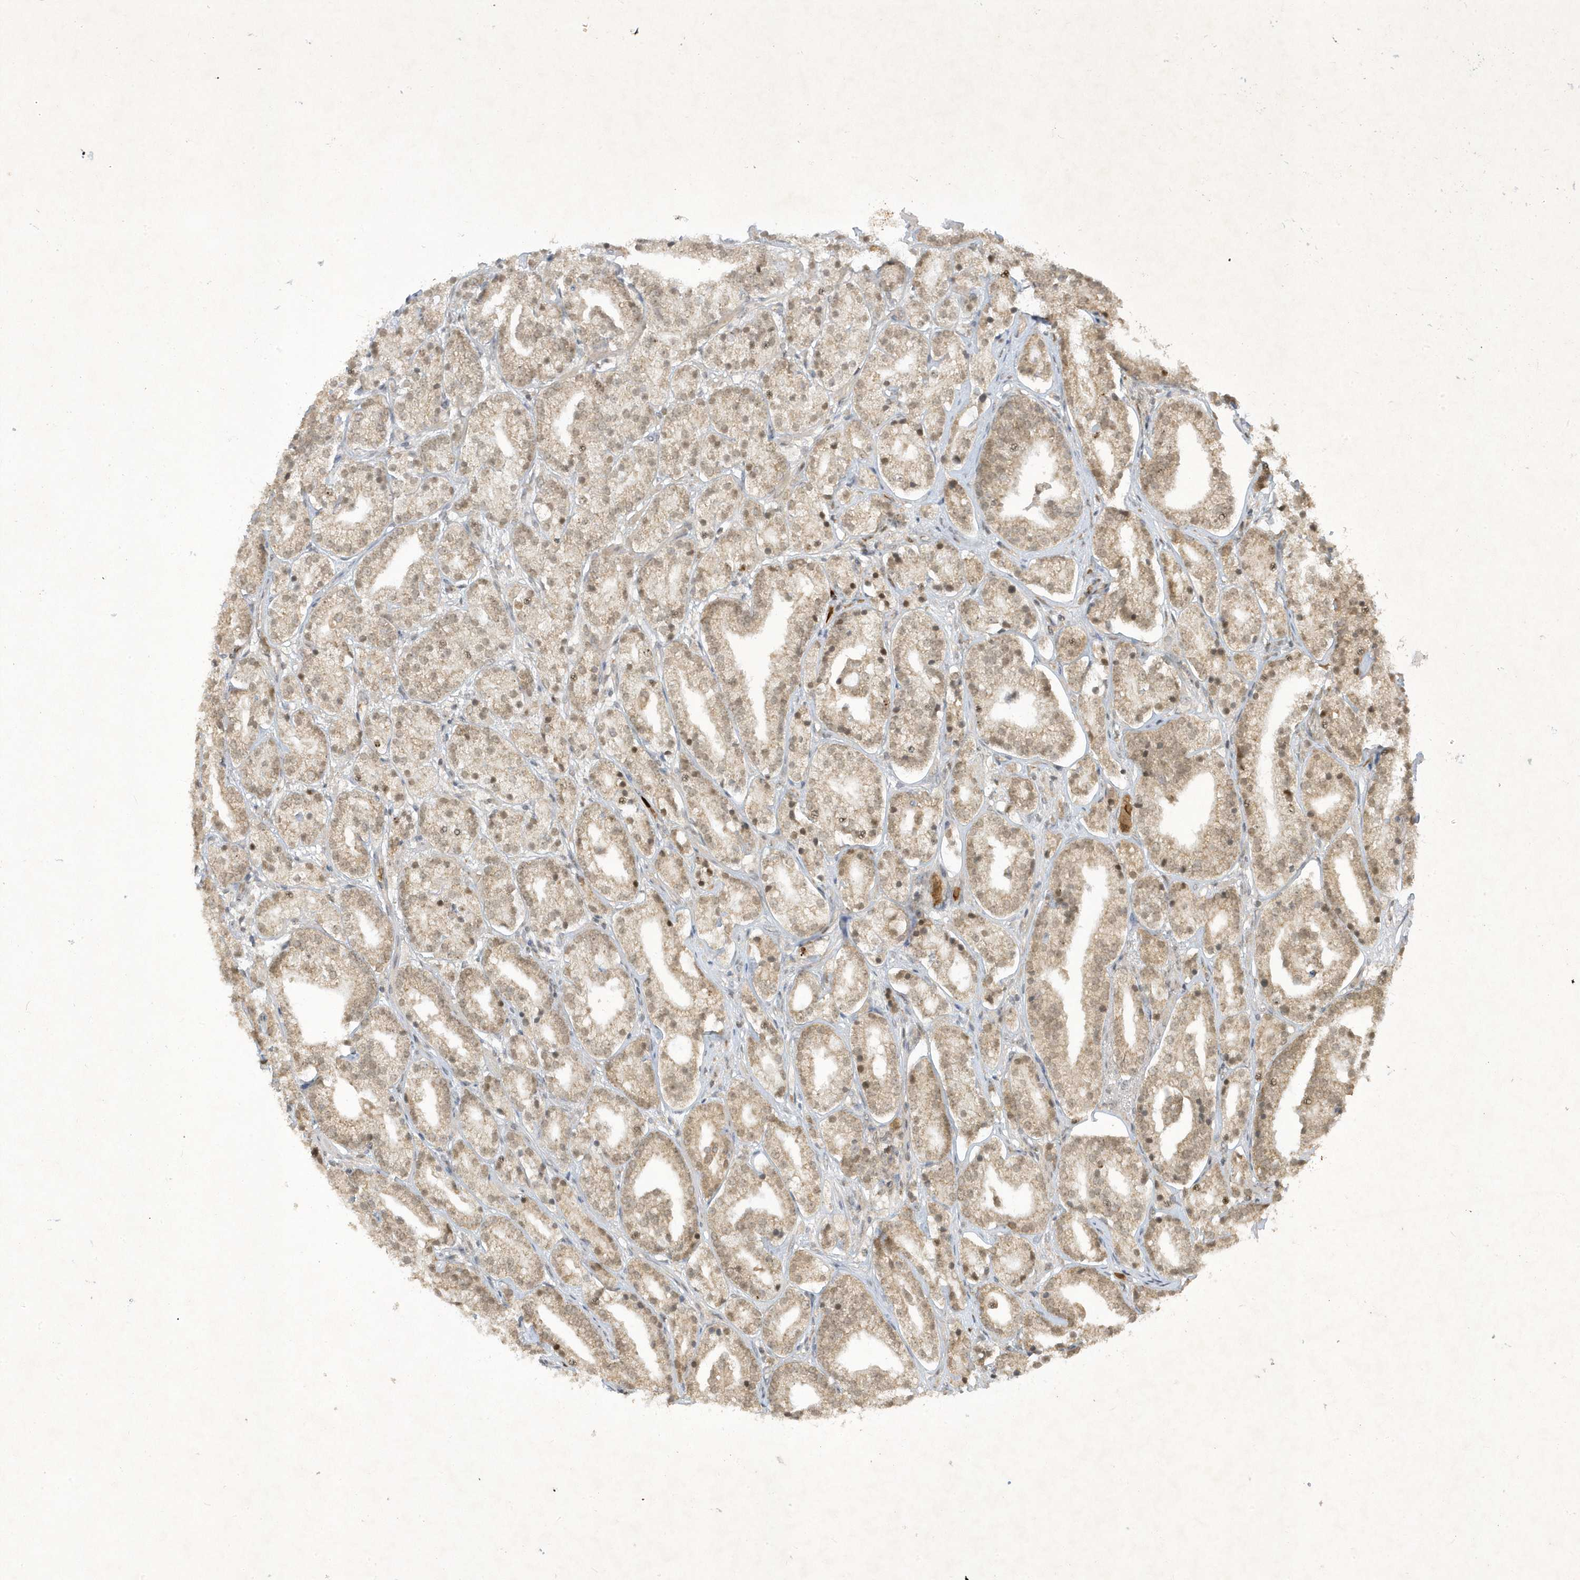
{"staining": {"intensity": "weak", "quantity": ">75%", "location": "cytoplasmic/membranous"}, "tissue": "prostate cancer", "cell_type": "Tumor cells", "image_type": "cancer", "snomed": [{"axis": "morphology", "description": "Adenocarcinoma, High grade"}, {"axis": "topography", "description": "Prostate"}], "caption": "High-power microscopy captured an immunohistochemistry (IHC) histopathology image of prostate high-grade adenocarcinoma, revealing weak cytoplasmic/membranous positivity in approximately >75% of tumor cells.", "gene": "ZNF213", "patient": {"sex": "male", "age": 69}}